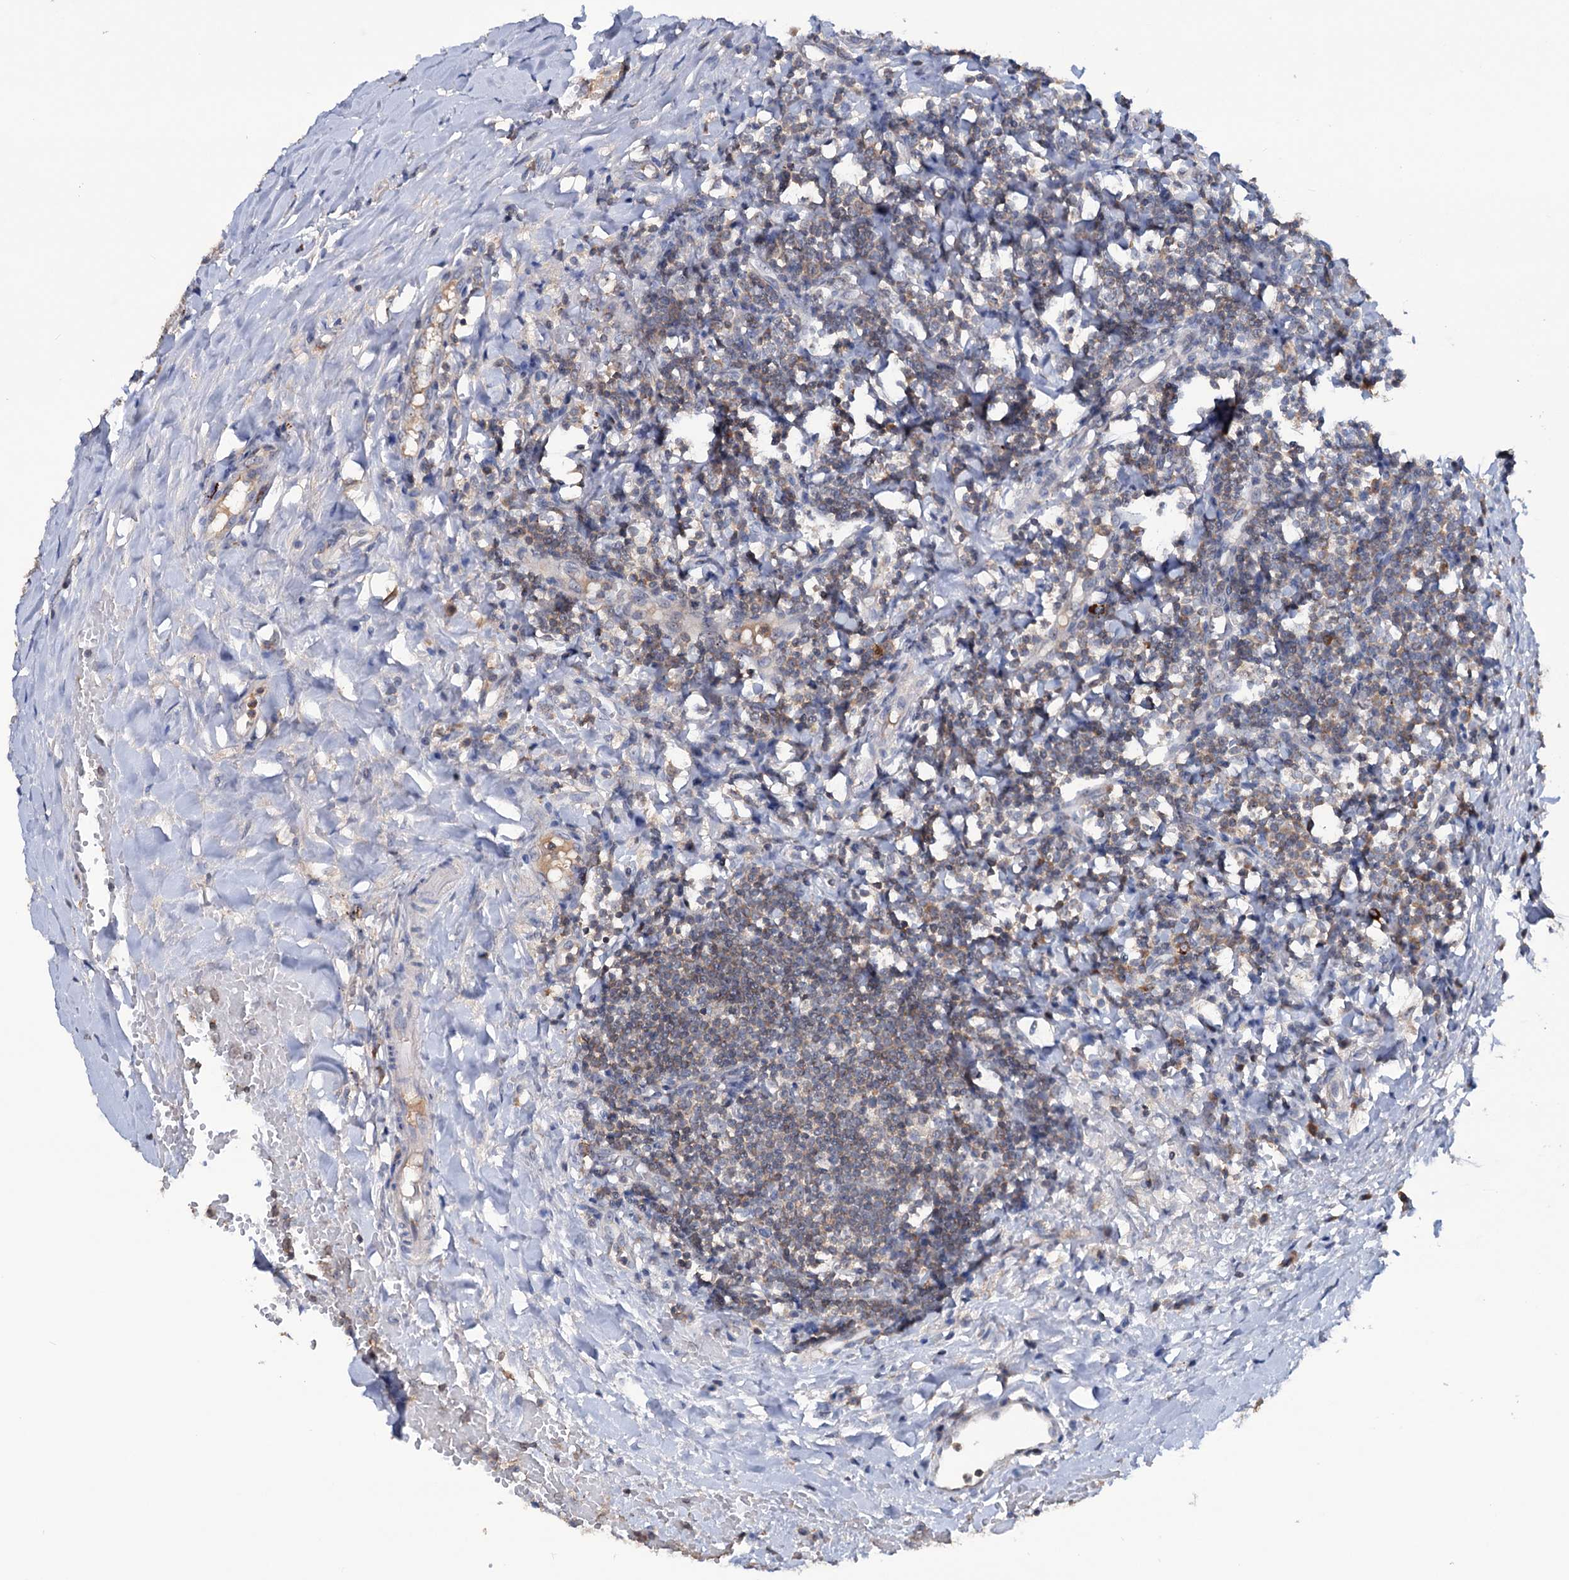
{"staining": {"intensity": "moderate", "quantity": "<25%", "location": "cytoplasmic/membranous"}, "tissue": "tonsil", "cell_type": "Germinal center cells", "image_type": "normal", "snomed": [{"axis": "morphology", "description": "Normal tissue, NOS"}, {"axis": "topography", "description": "Tonsil"}], "caption": "Immunohistochemical staining of benign tonsil demonstrates <25% levels of moderate cytoplasmic/membranous protein expression in approximately <25% of germinal center cells.", "gene": "HTR3B", "patient": {"sex": "female", "age": 19}}